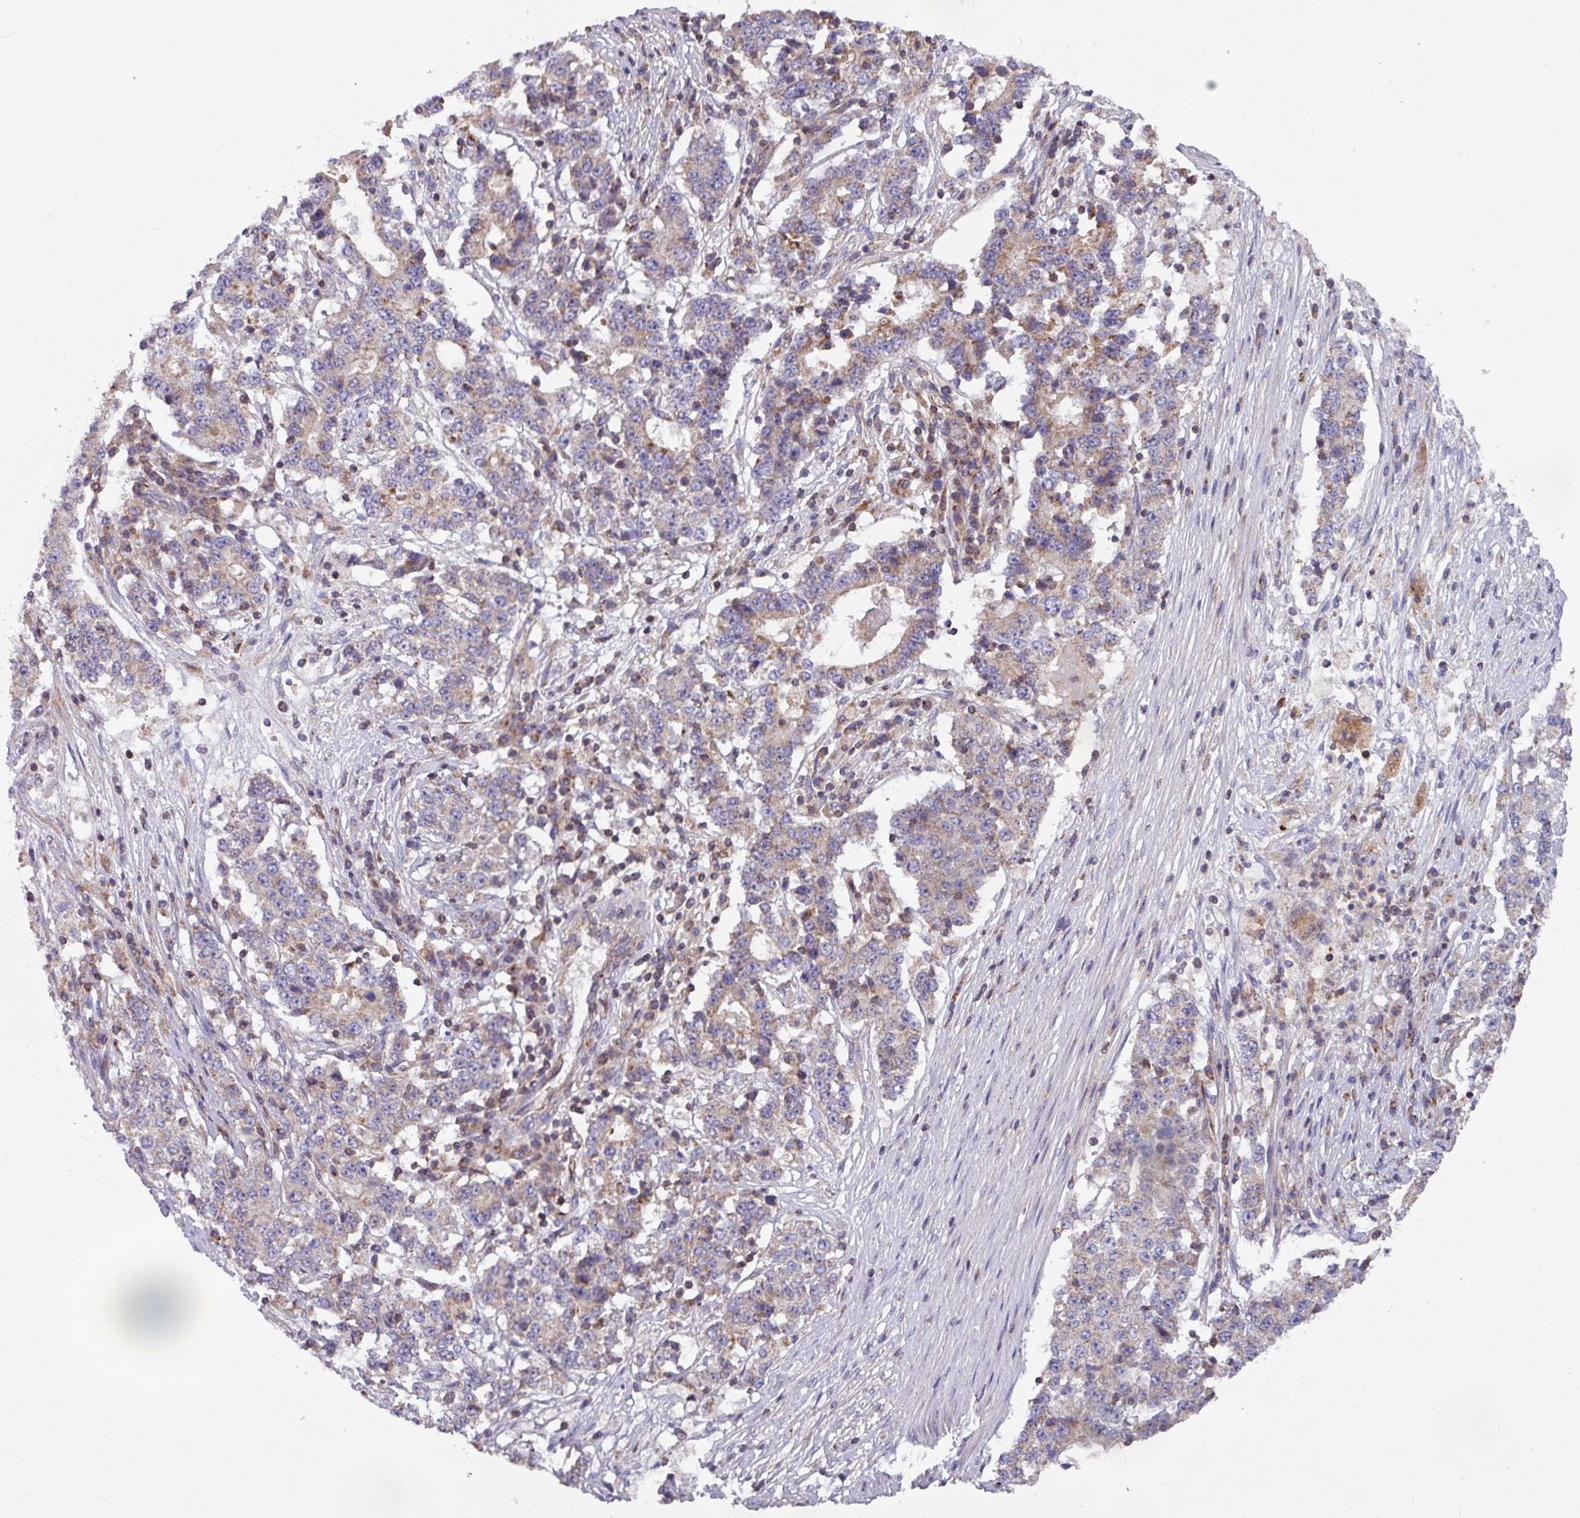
{"staining": {"intensity": "weak", "quantity": ">75%", "location": "cytoplasmic/membranous"}, "tissue": "stomach cancer", "cell_type": "Tumor cells", "image_type": "cancer", "snomed": [{"axis": "morphology", "description": "Adenocarcinoma, NOS"}, {"axis": "topography", "description": "Stomach"}], "caption": "A histopathology image of stomach cancer stained for a protein reveals weak cytoplasmic/membranous brown staining in tumor cells. The protein is shown in brown color, while the nuclei are stained blue.", "gene": "PLEKHD1", "patient": {"sex": "male", "age": 59}}